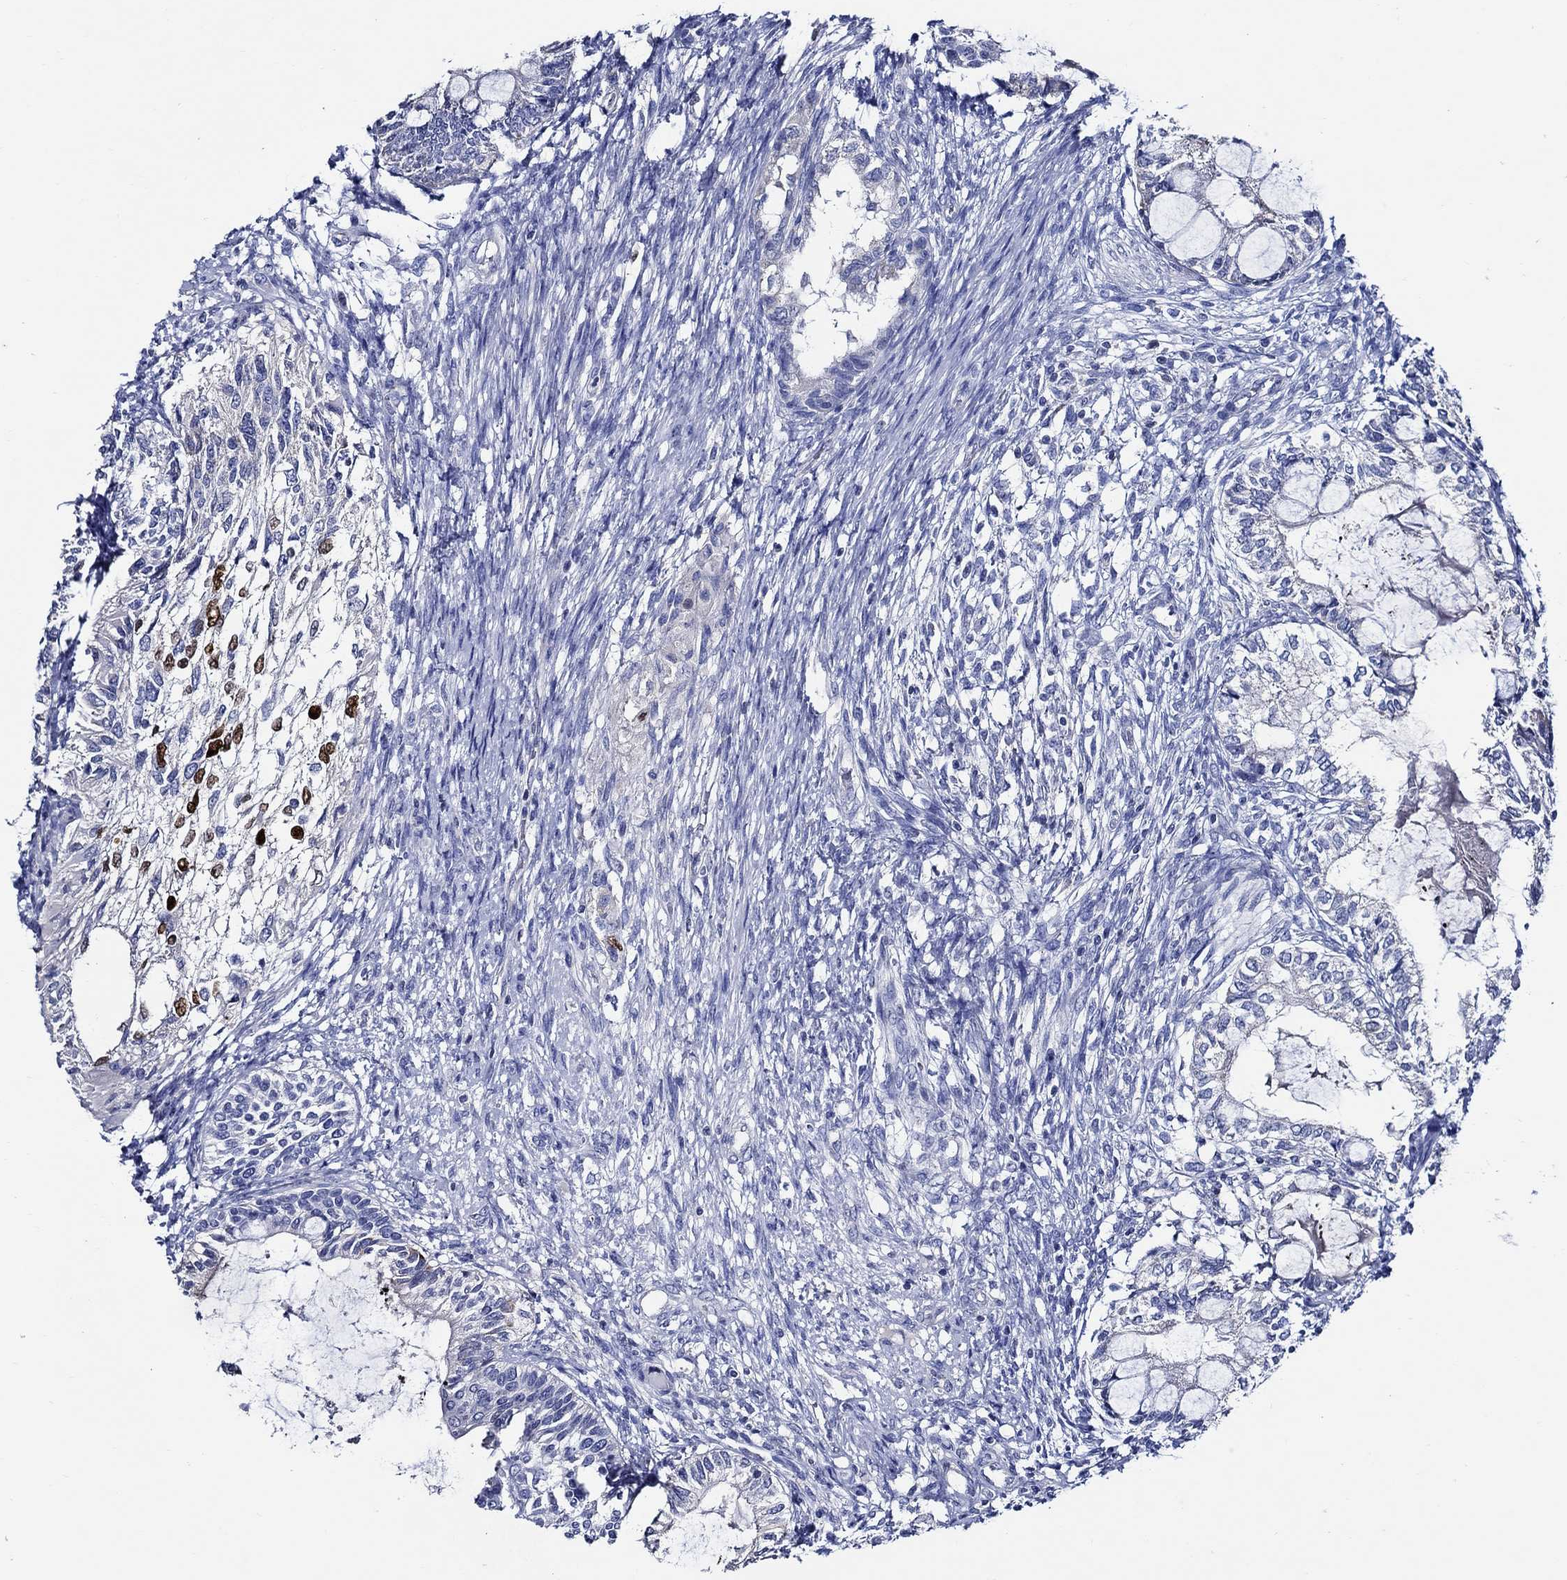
{"staining": {"intensity": "negative", "quantity": "none", "location": "none"}, "tissue": "testis cancer", "cell_type": "Tumor cells", "image_type": "cancer", "snomed": [{"axis": "morphology", "description": "Seminoma, NOS"}, {"axis": "morphology", "description": "Carcinoma, Embryonal, NOS"}, {"axis": "topography", "description": "Testis"}], "caption": "Immunohistochemistry (IHC) photomicrograph of neoplastic tissue: human embryonal carcinoma (testis) stained with DAB (3,3'-diaminobenzidine) demonstrates no significant protein staining in tumor cells.", "gene": "SKOR1", "patient": {"sex": "male", "age": 41}}